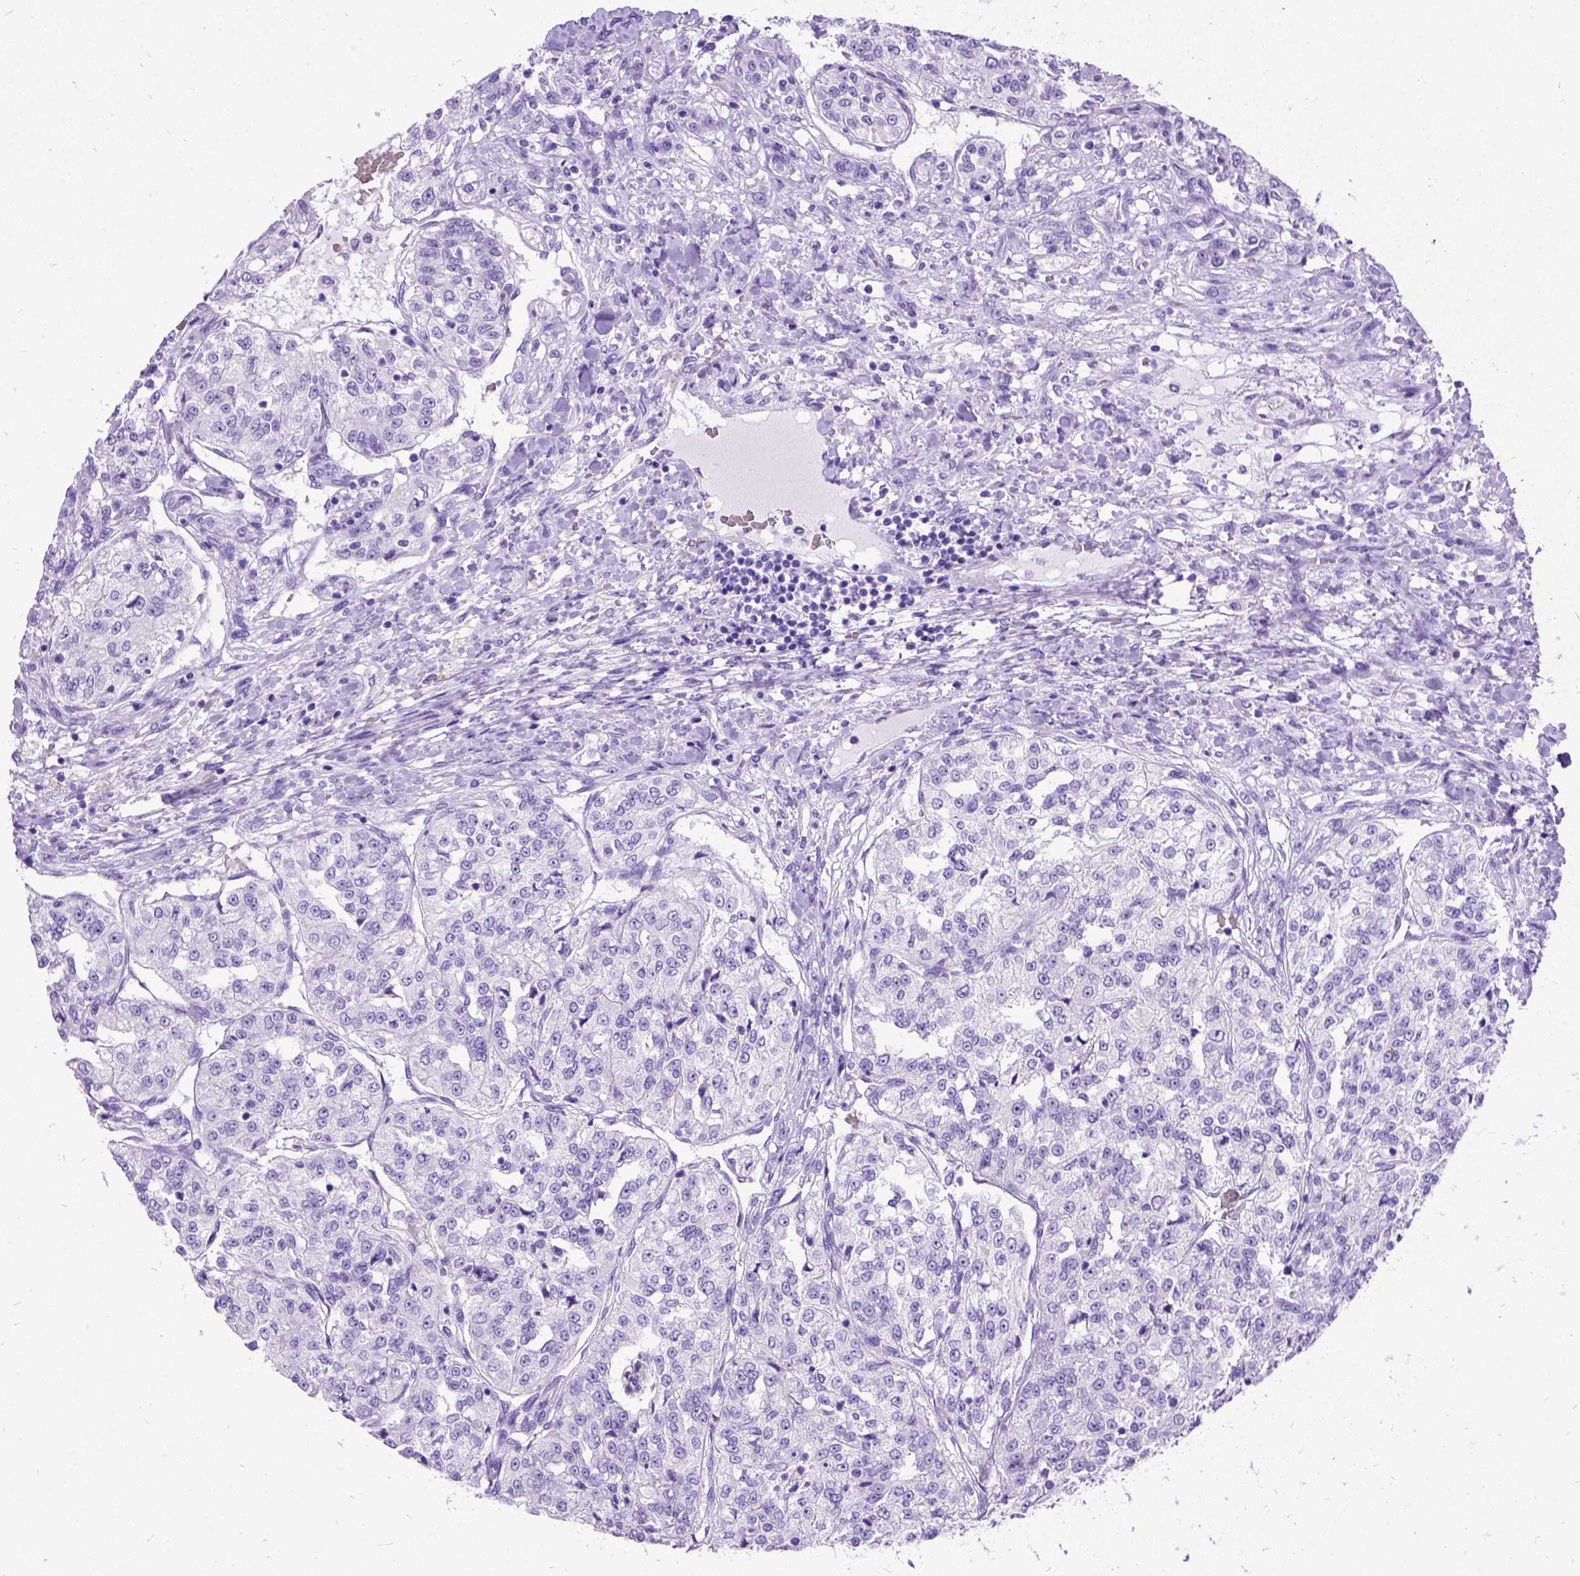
{"staining": {"intensity": "negative", "quantity": "none", "location": "none"}, "tissue": "renal cancer", "cell_type": "Tumor cells", "image_type": "cancer", "snomed": [{"axis": "morphology", "description": "Adenocarcinoma, NOS"}, {"axis": "topography", "description": "Kidney"}], "caption": "Tumor cells show no significant expression in renal cancer.", "gene": "NEUROD4", "patient": {"sex": "female", "age": 63}}